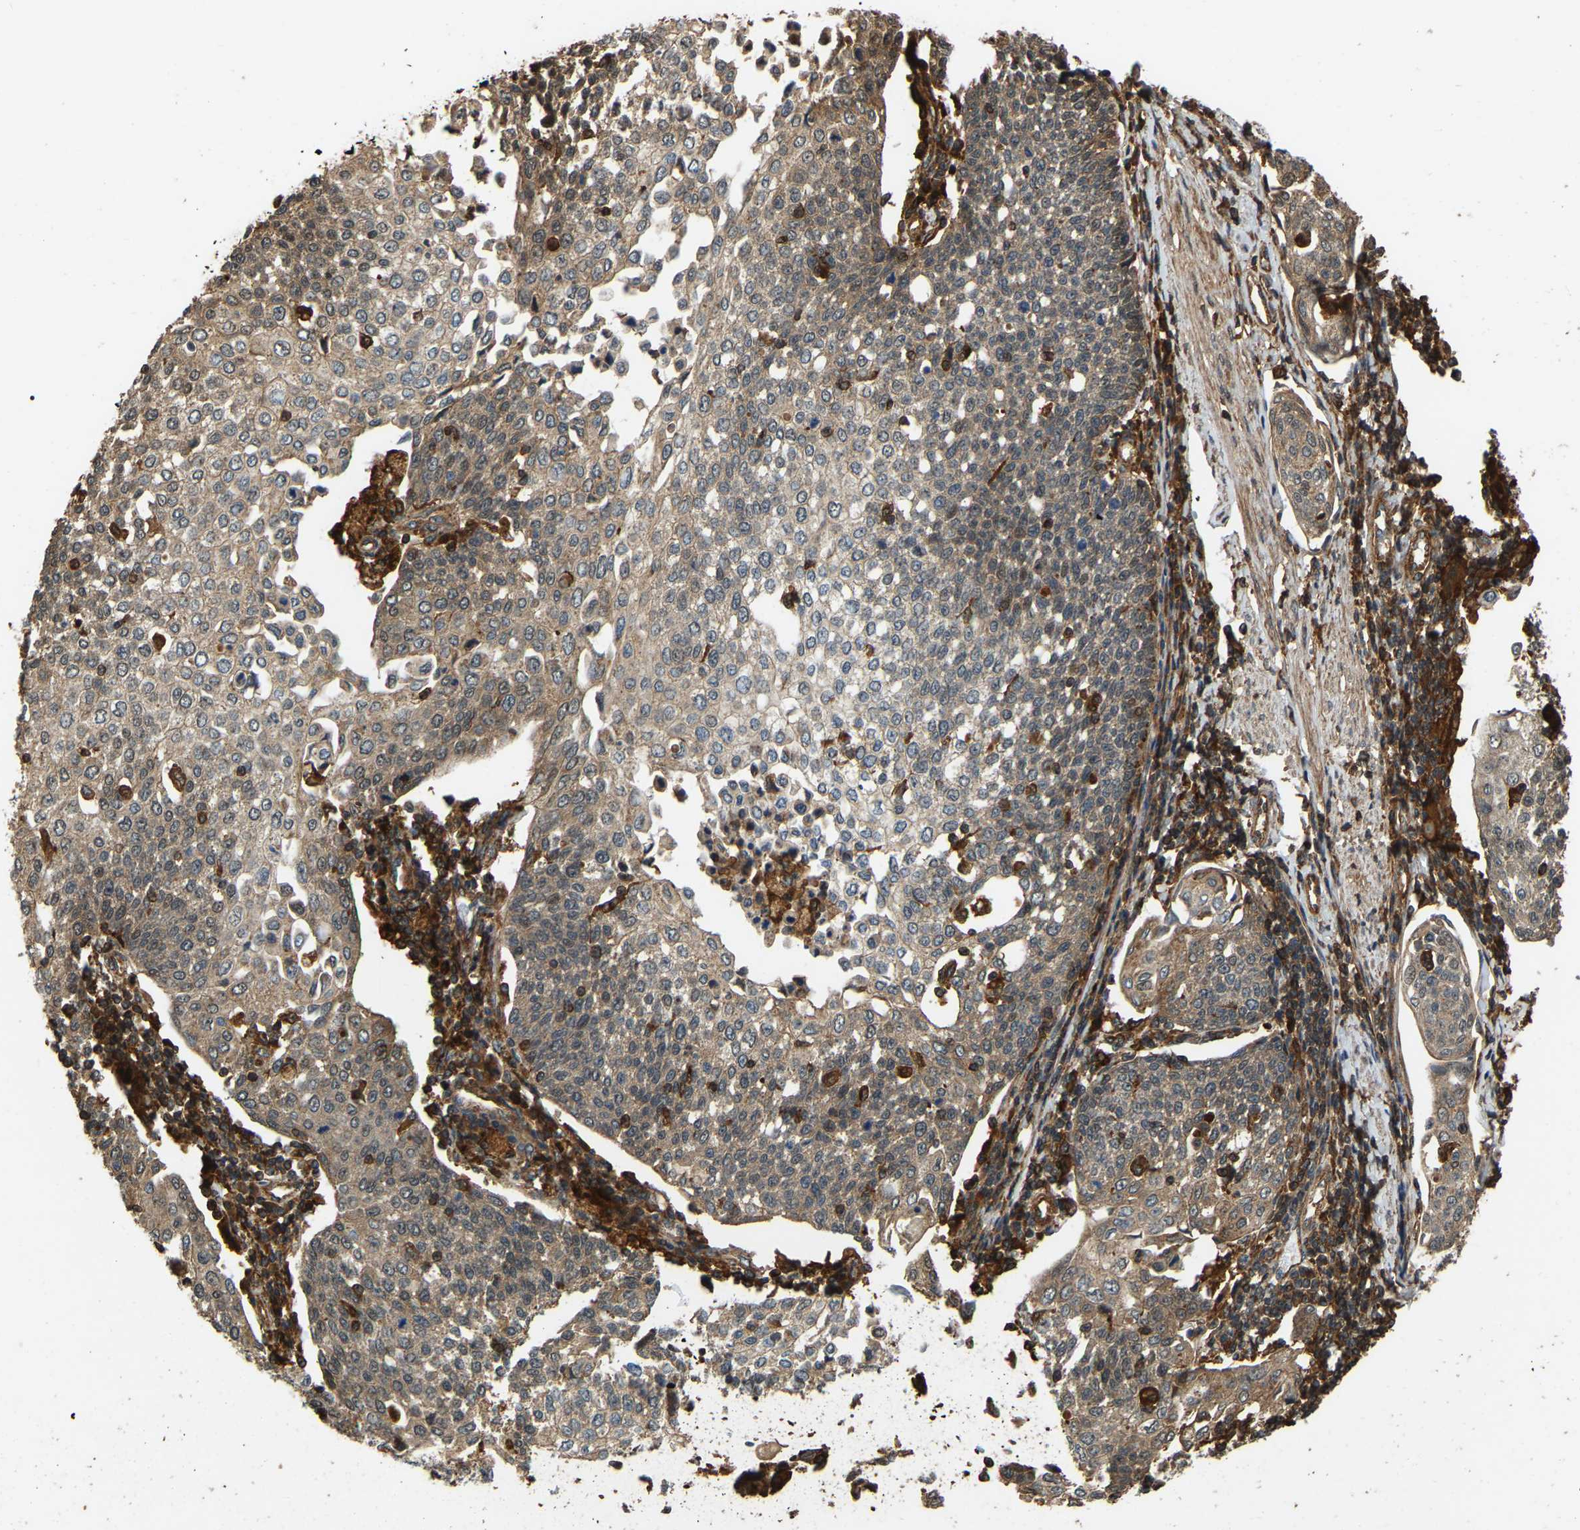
{"staining": {"intensity": "moderate", "quantity": ">75%", "location": "cytoplasmic/membranous"}, "tissue": "cervical cancer", "cell_type": "Tumor cells", "image_type": "cancer", "snomed": [{"axis": "morphology", "description": "Squamous cell carcinoma, NOS"}, {"axis": "topography", "description": "Cervix"}], "caption": "Immunohistochemical staining of human cervical squamous cell carcinoma displays medium levels of moderate cytoplasmic/membranous protein staining in approximately >75% of tumor cells.", "gene": "SAMD9L", "patient": {"sex": "female", "age": 34}}